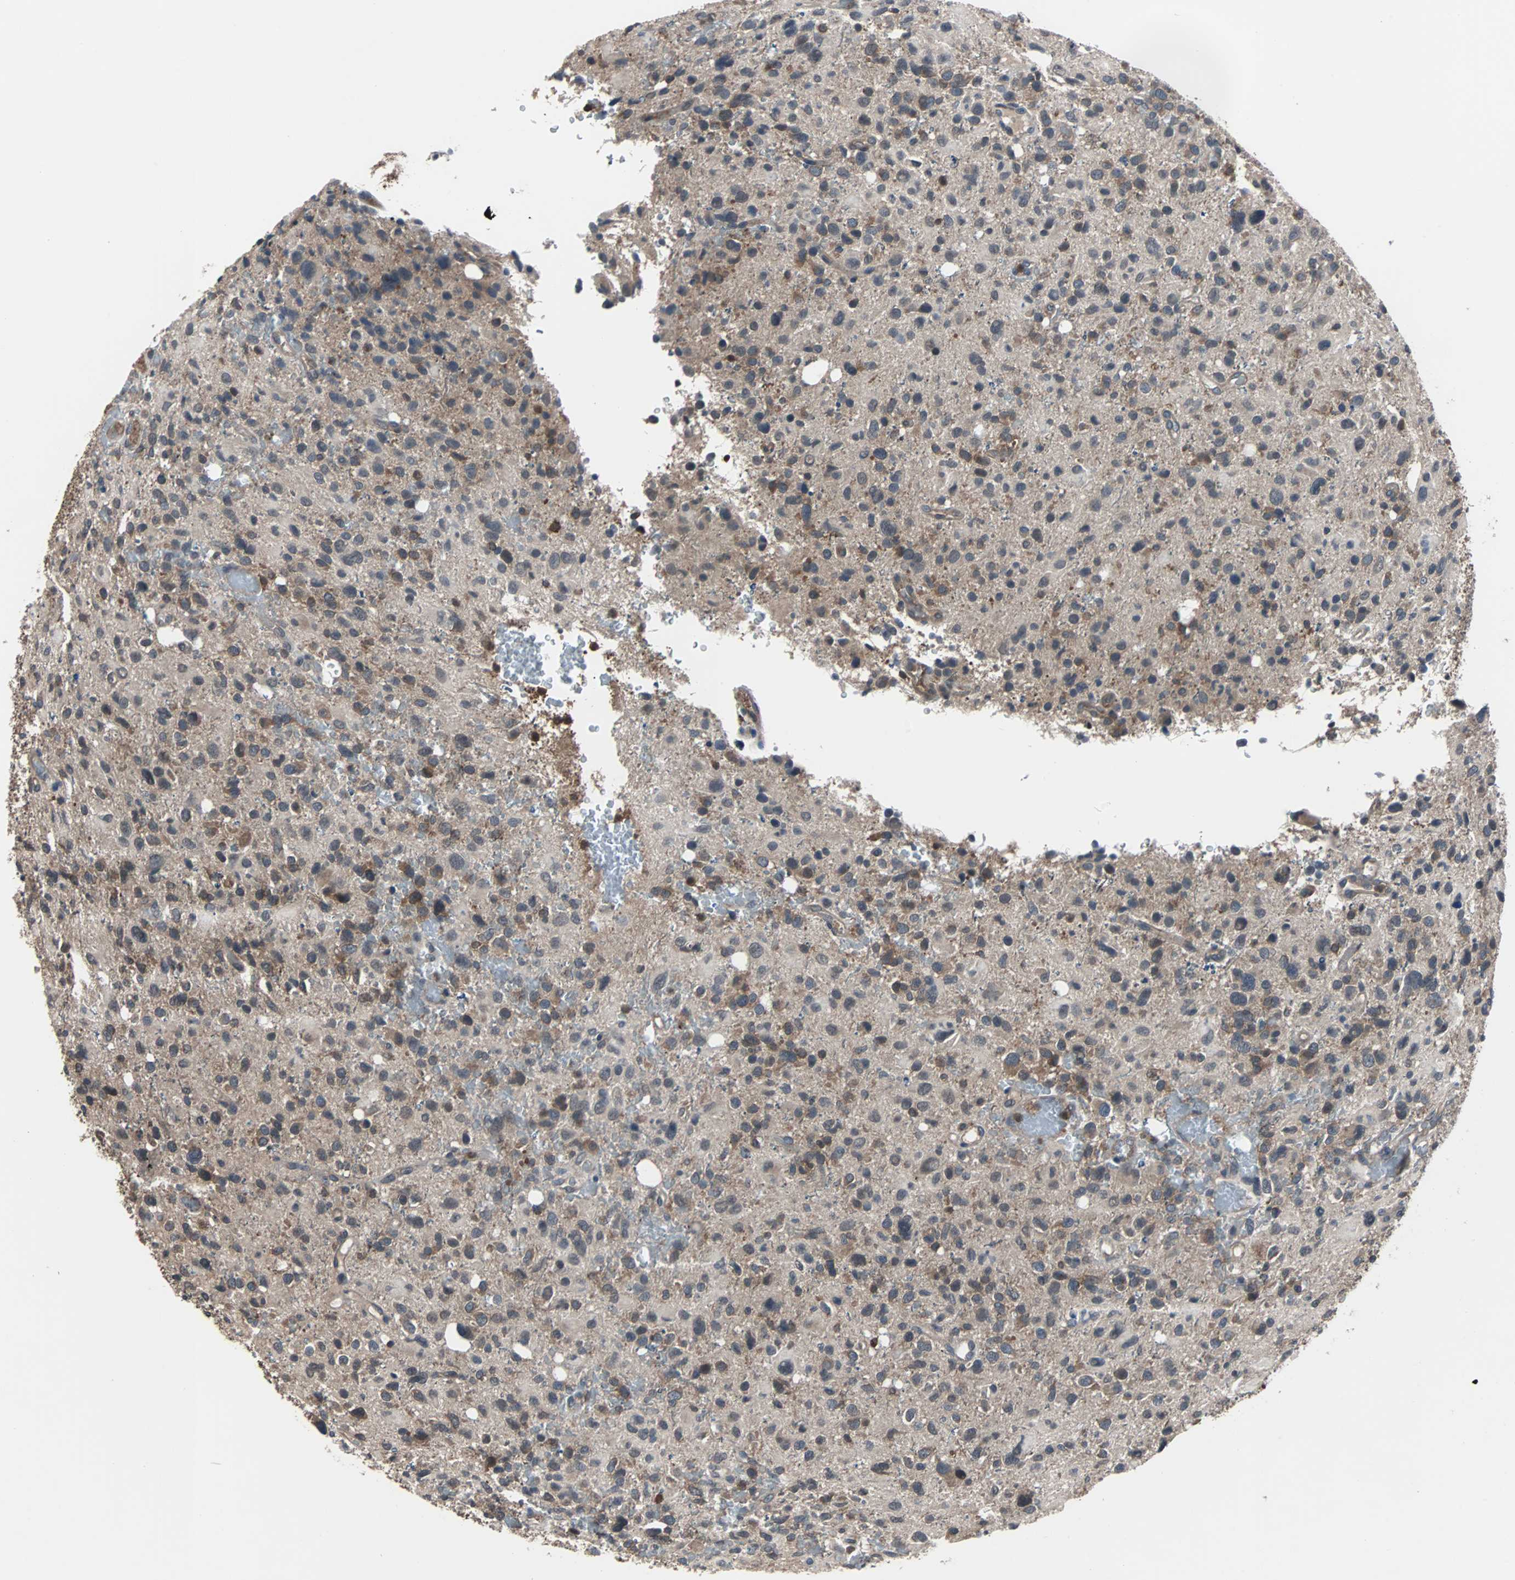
{"staining": {"intensity": "moderate", "quantity": "25%-75%", "location": "cytoplasmic/membranous"}, "tissue": "glioma", "cell_type": "Tumor cells", "image_type": "cancer", "snomed": [{"axis": "morphology", "description": "Glioma, malignant, High grade"}, {"axis": "topography", "description": "Brain"}], "caption": "Glioma tissue reveals moderate cytoplasmic/membranous positivity in approximately 25%-75% of tumor cells, visualized by immunohistochemistry. (brown staining indicates protein expression, while blue staining denotes nuclei).", "gene": "PAK1", "patient": {"sex": "male", "age": 48}}